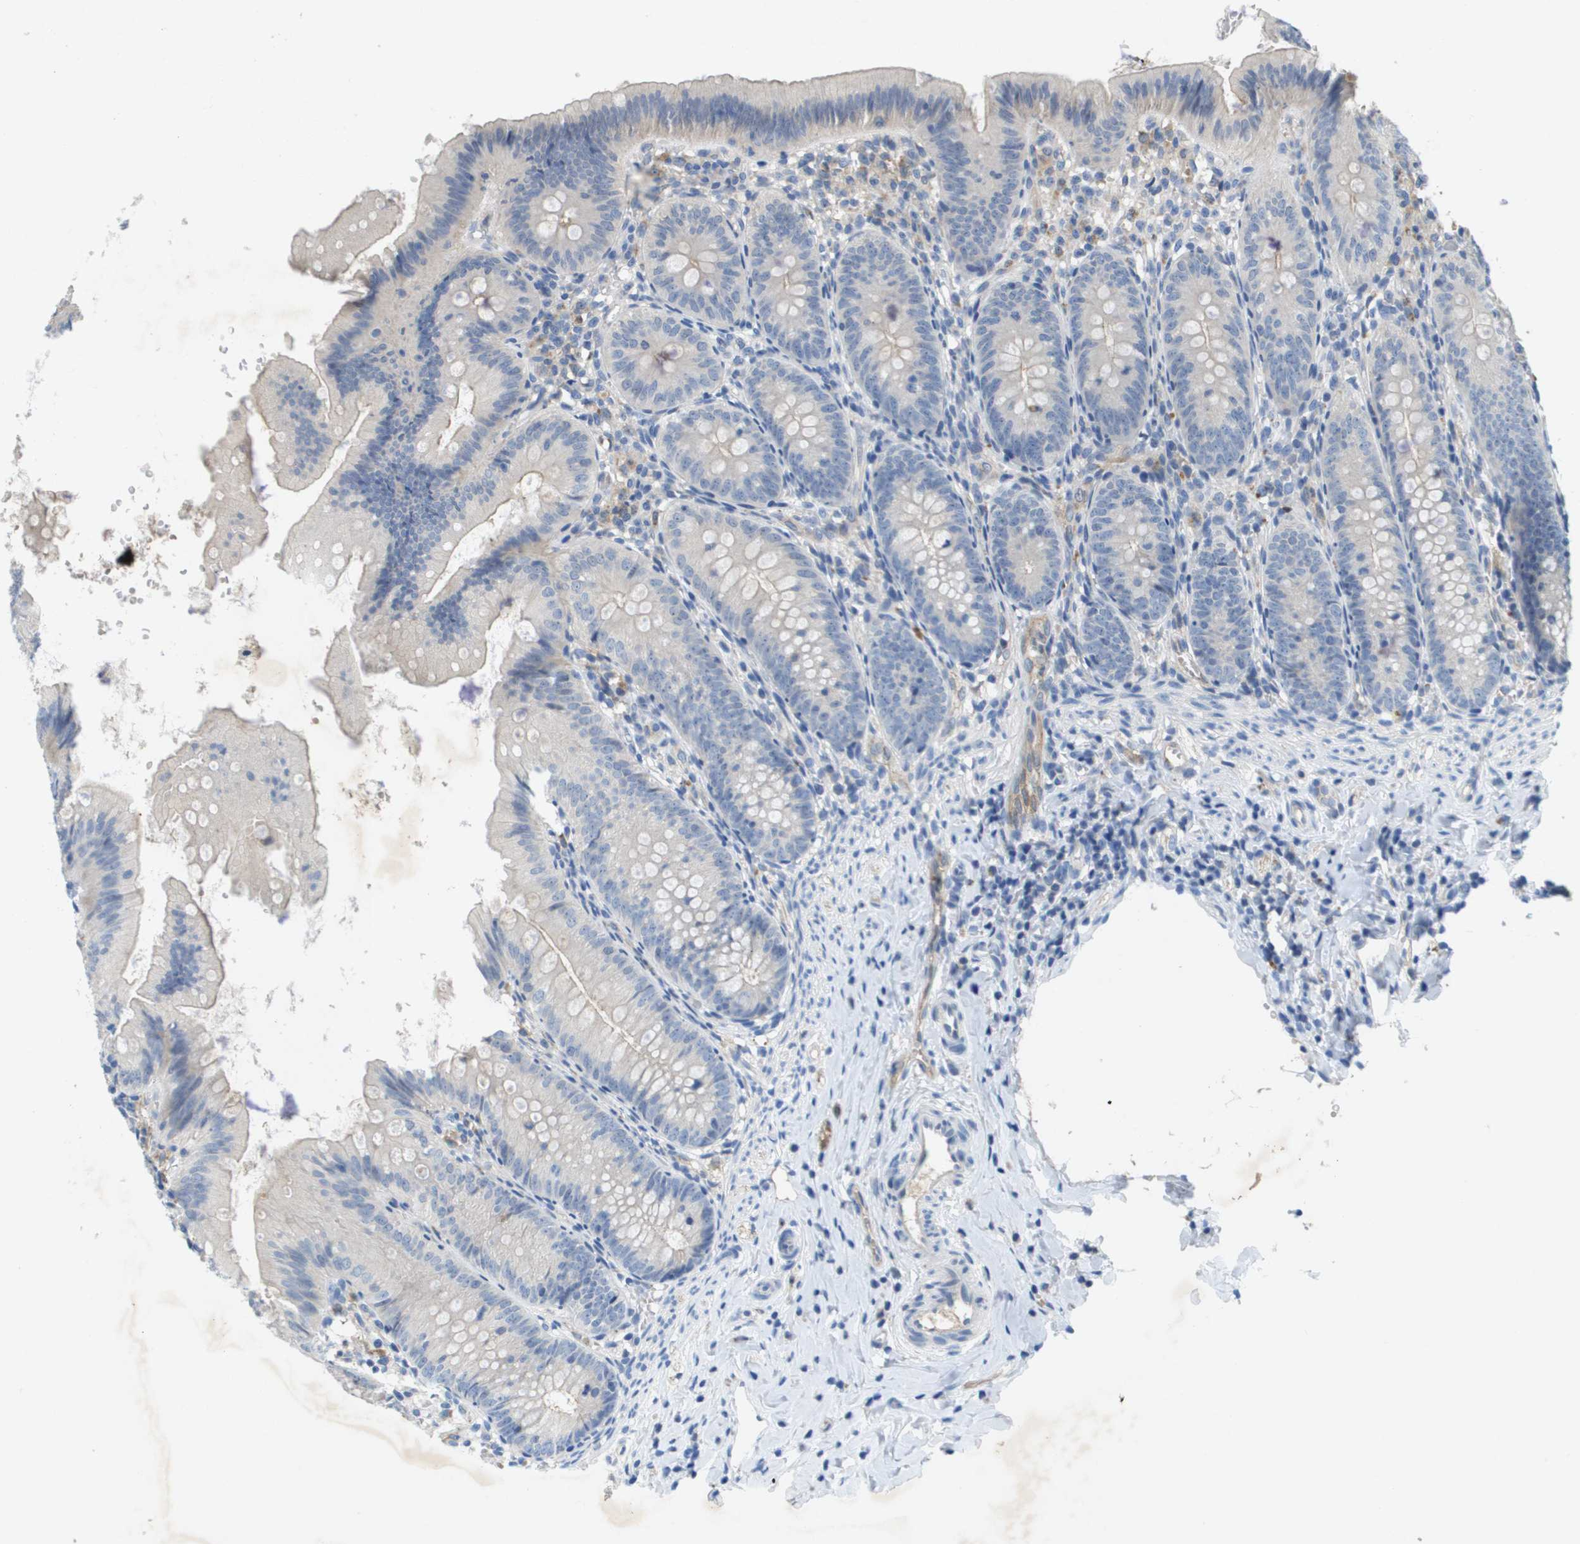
{"staining": {"intensity": "weak", "quantity": "<25%", "location": "cytoplasmic/membranous"}, "tissue": "appendix", "cell_type": "Glandular cells", "image_type": "normal", "snomed": [{"axis": "morphology", "description": "Normal tissue, NOS"}, {"axis": "topography", "description": "Appendix"}], "caption": "Immunohistochemistry of unremarkable human appendix displays no expression in glandular cells. Brightfield microscopy of immunohistochemistry stained with DAB (brown) and hematoxylin (blue), captured at high magnification.", "gene": "LIPG", "patient": {"sex": "male", "age": 1}}